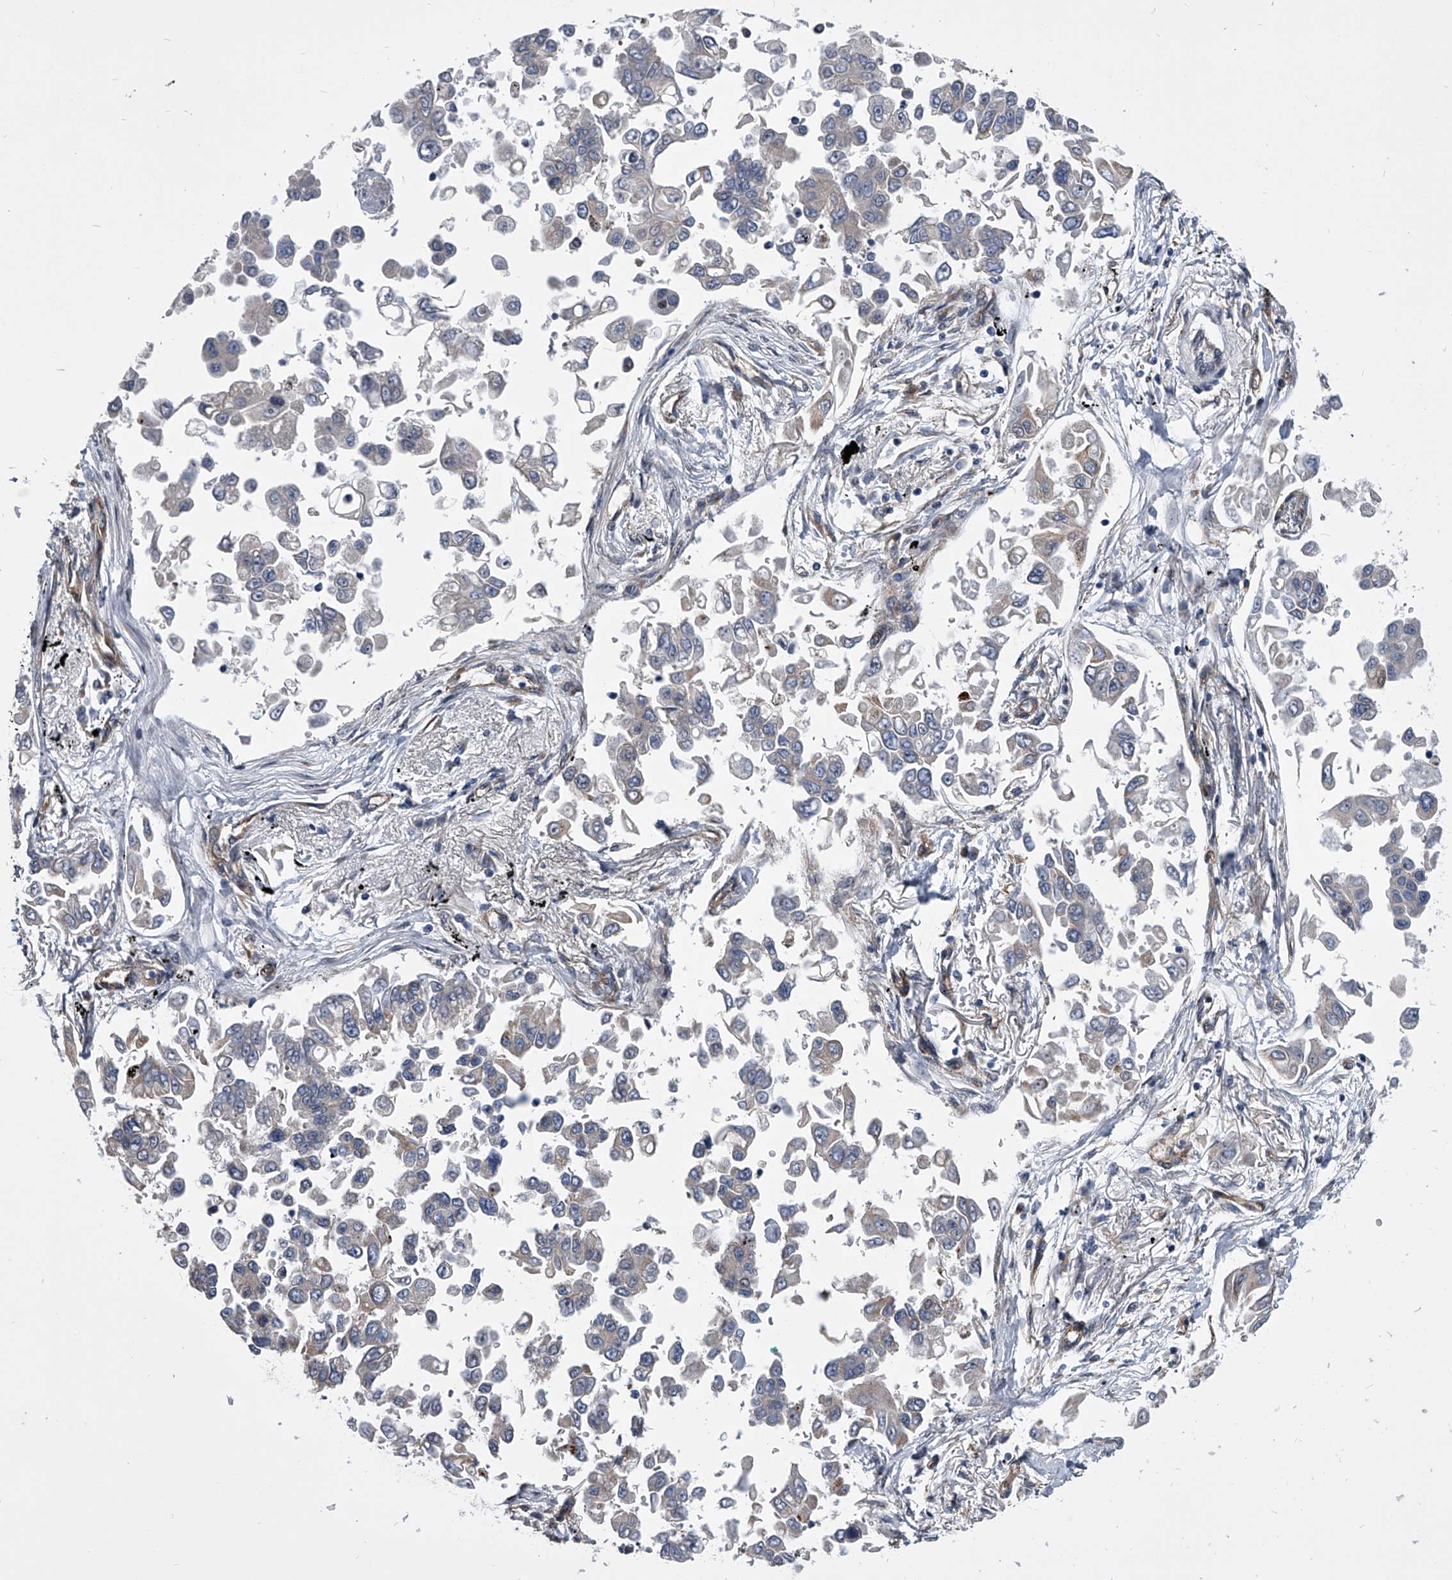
{"staining": {"intensity": "negative", "quantity": "none", "location": "none"}, "tissue": "lung cancer", "cell_type": "Tumor cells", "image_type": "cancer", "snomed": [{"axis": "morphology", "description": "Adenocarcinoma, NOS"}, {"axis": "topography", "description": "Lung"}], "caption": "IHC of lung adenocarcinoma shows no positivity in tumor cells.", "gene": "ZNF76", "patient": {"sex": "female", "age": 67}}